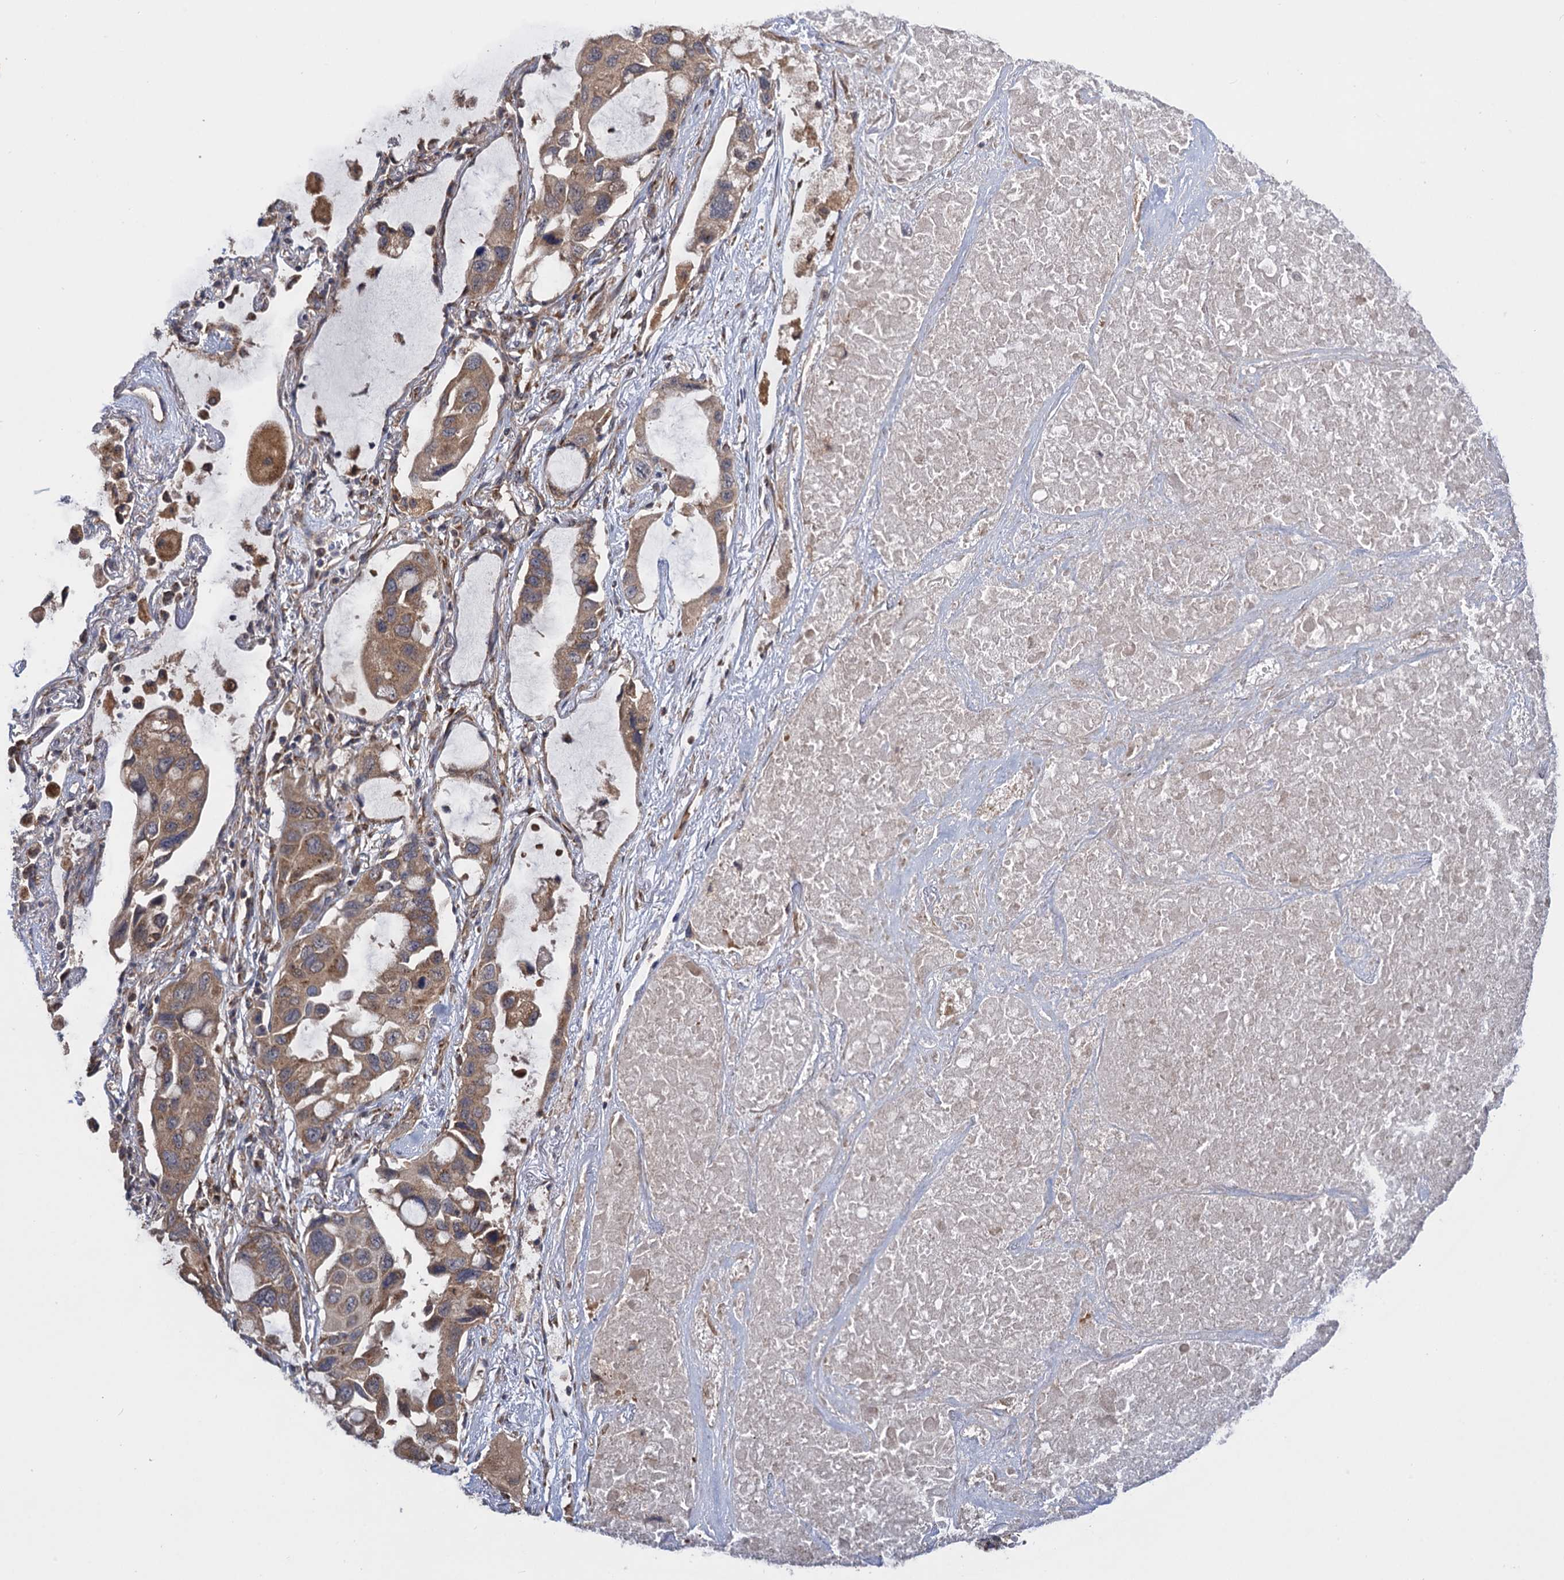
{"staining": {"intensity": "moderate", "quantity": ">75%", "location": "cytoplasmic/membranous"}, "tissue": "lung cancer", "cell_type": "Tumor cells", "image_type": "cancer", "snomed": [{"axis": "morphology", "description": "Squamous cell carcinoma, NOS"}, {"axis": "topography", "description": "Lung"}], "caption": "Tumor cells exhibit medium levels of moderate cytoplasmic/membranous staining in approximately >75% of cells in squamous cell carcinoma (lung).", "gene": "HAUS1", "patient": {"sex": "female", "age": 73}}